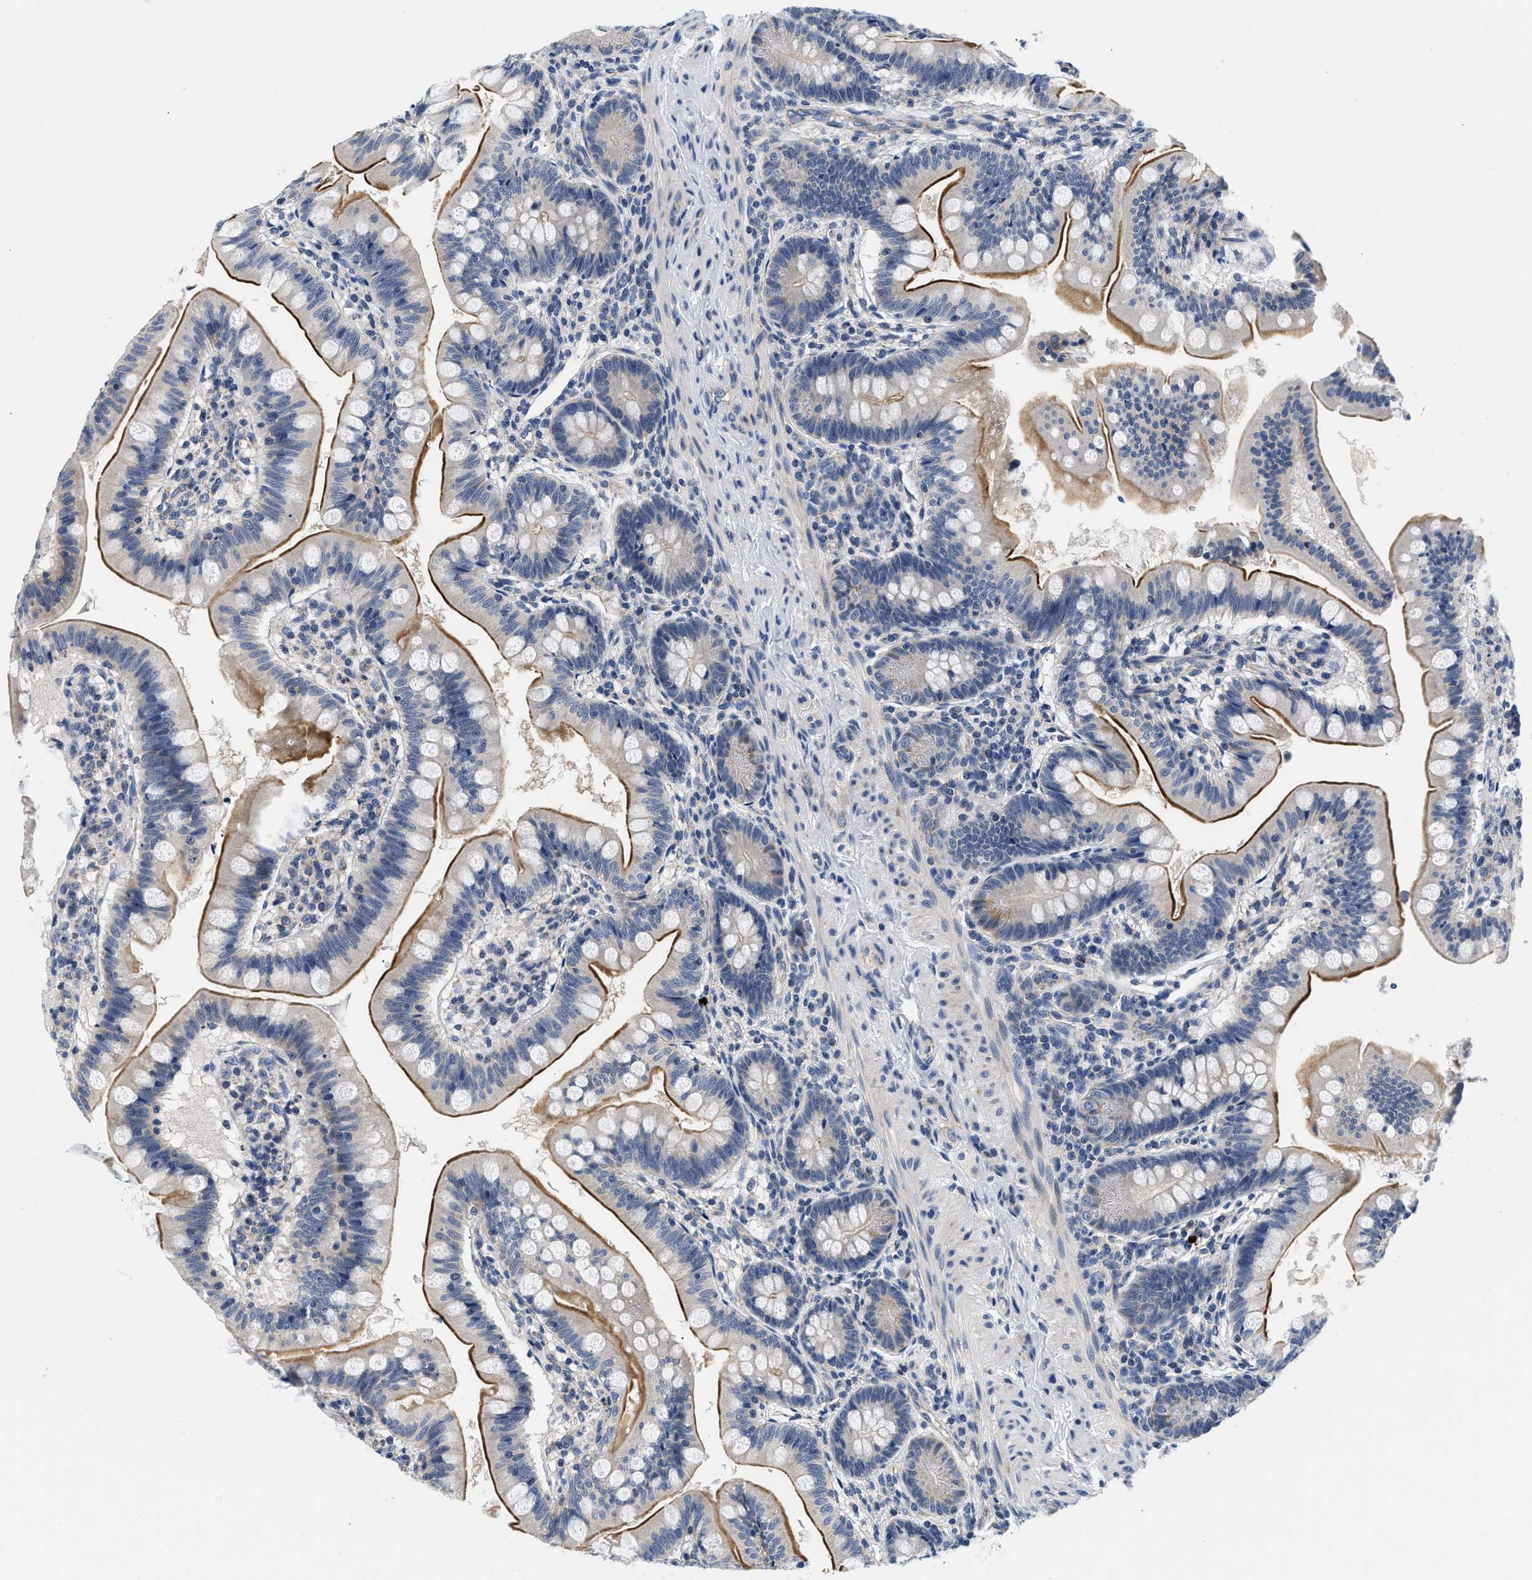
{"staining": {"intensity": "strong", "quantity": ">75%", "location": "cytoplasmic/membranous"}, "tissue": "small intestine", "cell_type": "Glandular cells", "image_type": "normal", "snomed": [{"axis": "morphology", "description": "Normal tissue, NOS"}, {"axis": "topography", "description": "Small intestine"}], "caption": "Brown immunohistochemical staining in normal small intestine shows strong cytoplasmic/membranous positivity in about >75% of glandular cells.", "gene": "PDP1", "patient": {"sex": "male", "age": 7}}